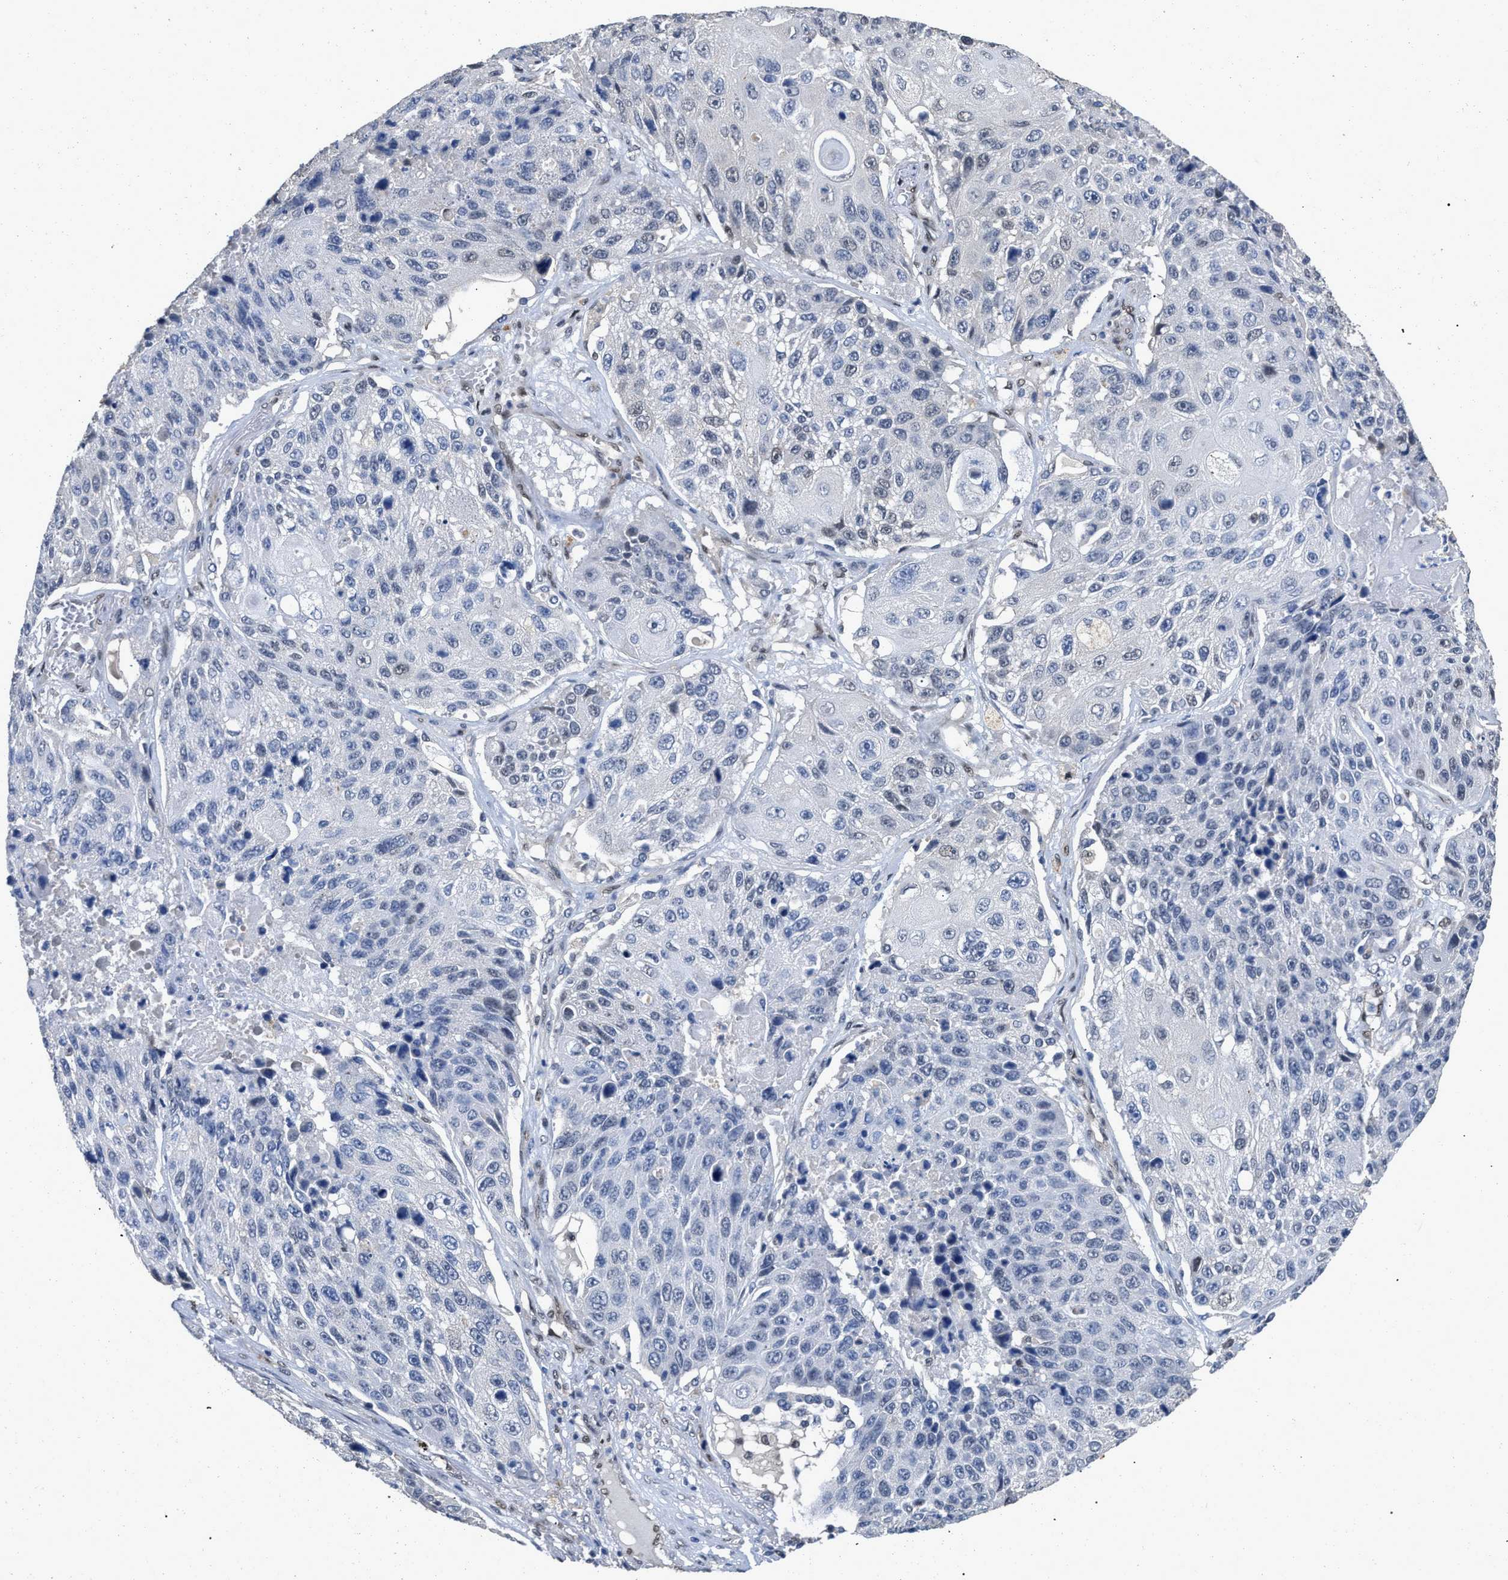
{"staining": {"intensity": "weak", "quantity": "<25%", "location": "nuclear"}, "tissue": "lung cancer", "cell_type": "Tumor cells", "image_type": "cancer", "snomed": [{"axis": "morphology", "description": "Squamous cell carcinoma, NOS"}, {"axis": "topography", "description": "Lung"}], "caption": "High power microscopy histopathology image of an immunohistochemistry image of lung squamous cell carcinoma, revealing no significant staining in tumor cells.", "gene": "QKI", "patient": {"sex": "male", "age": 61}}